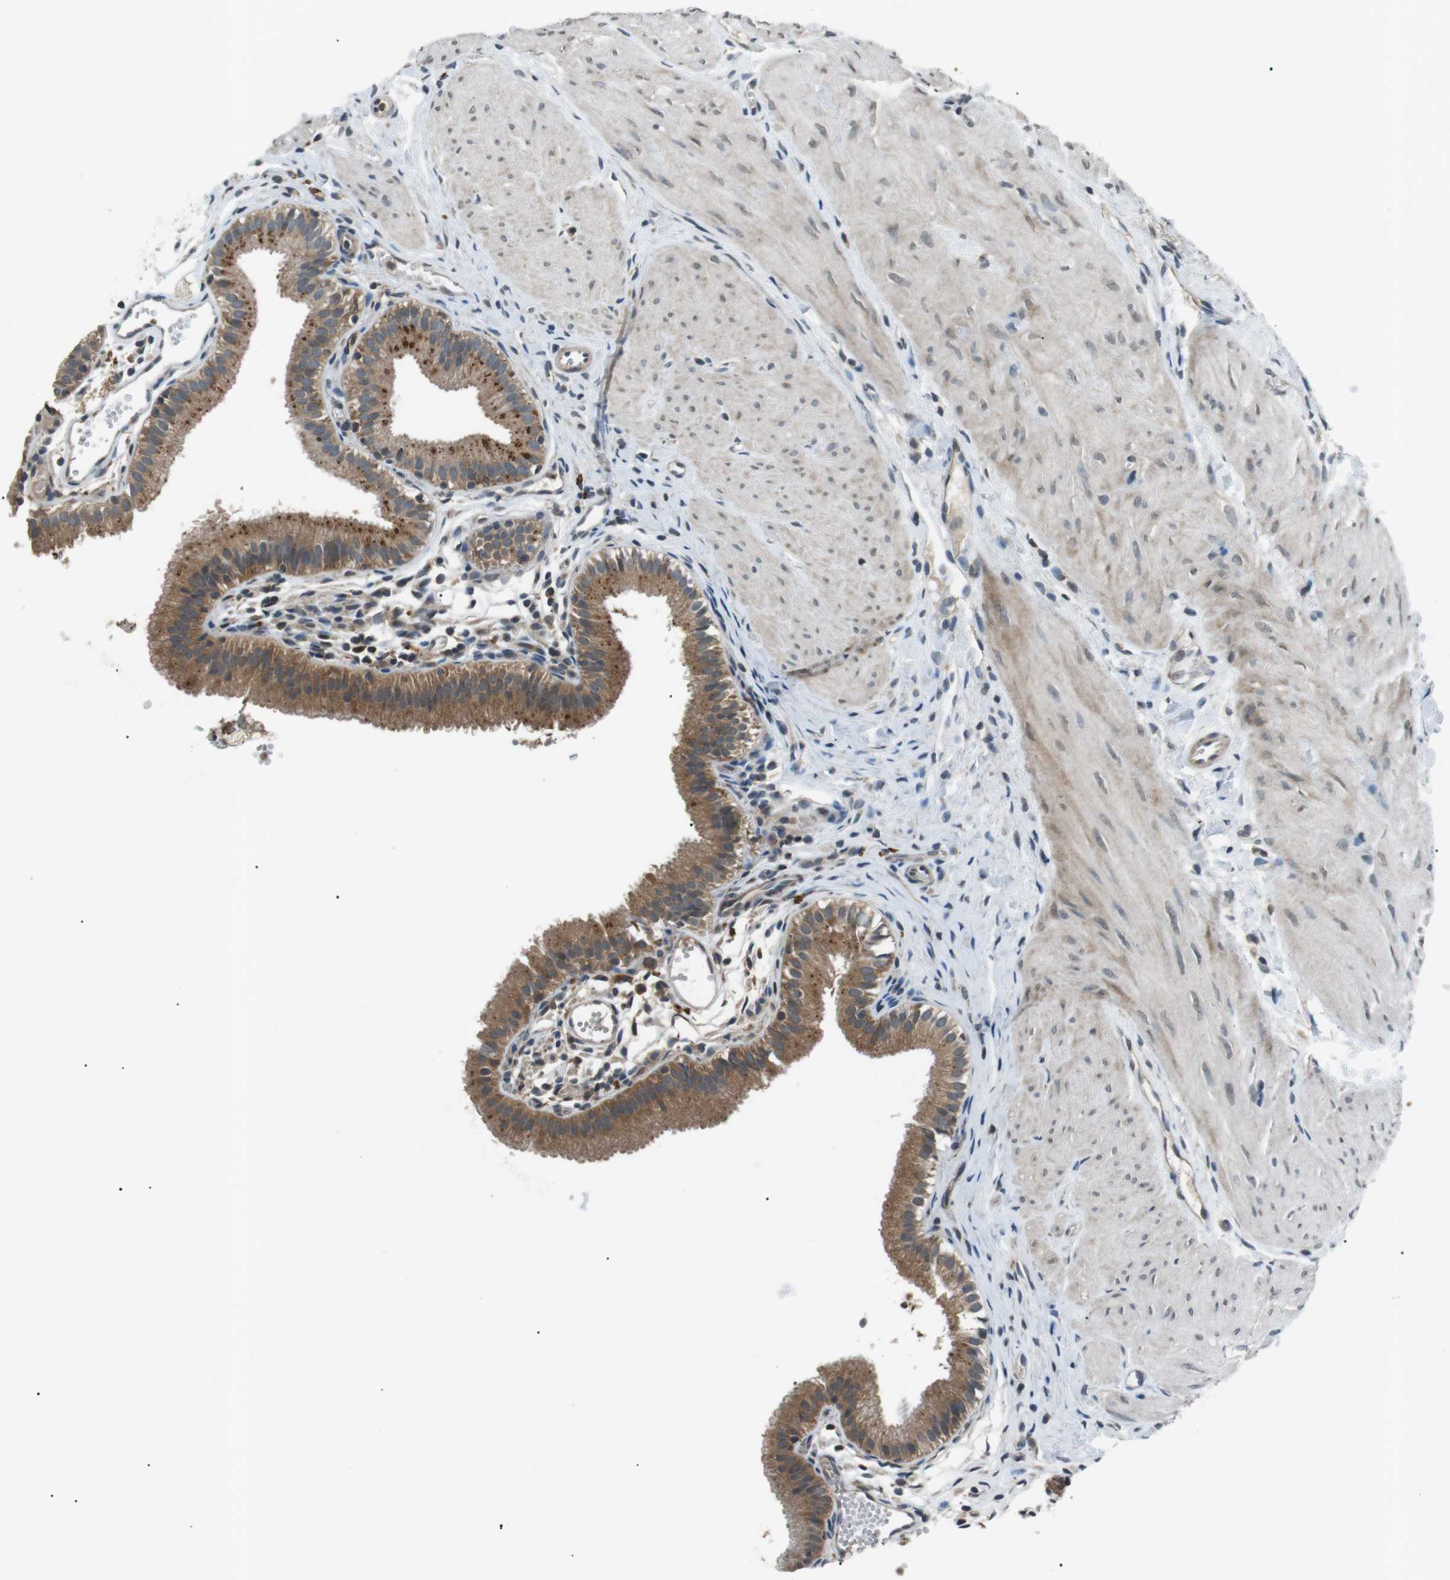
{"staining": {"intensity": "moderate", "quantity": ">75%", "location": "cytoplasmic/membranous"}, "tissue": "gallbladder", "cell_type": "Glandular cells", "image_type": "normal", "snomed": [{"axis": "morphology", "description": "Normal tissue, NOS"}, {"axis": "topography", "description": "Gallbladder"}], "caption": "Immunohistochemical staining of unremarkable gallbladder displays moderate cytoplasmic/membranous protein positivity in approximately >75% of glandular cells.", "gene": "NEK7", "patient": {"sex": "female", "age": 26}}